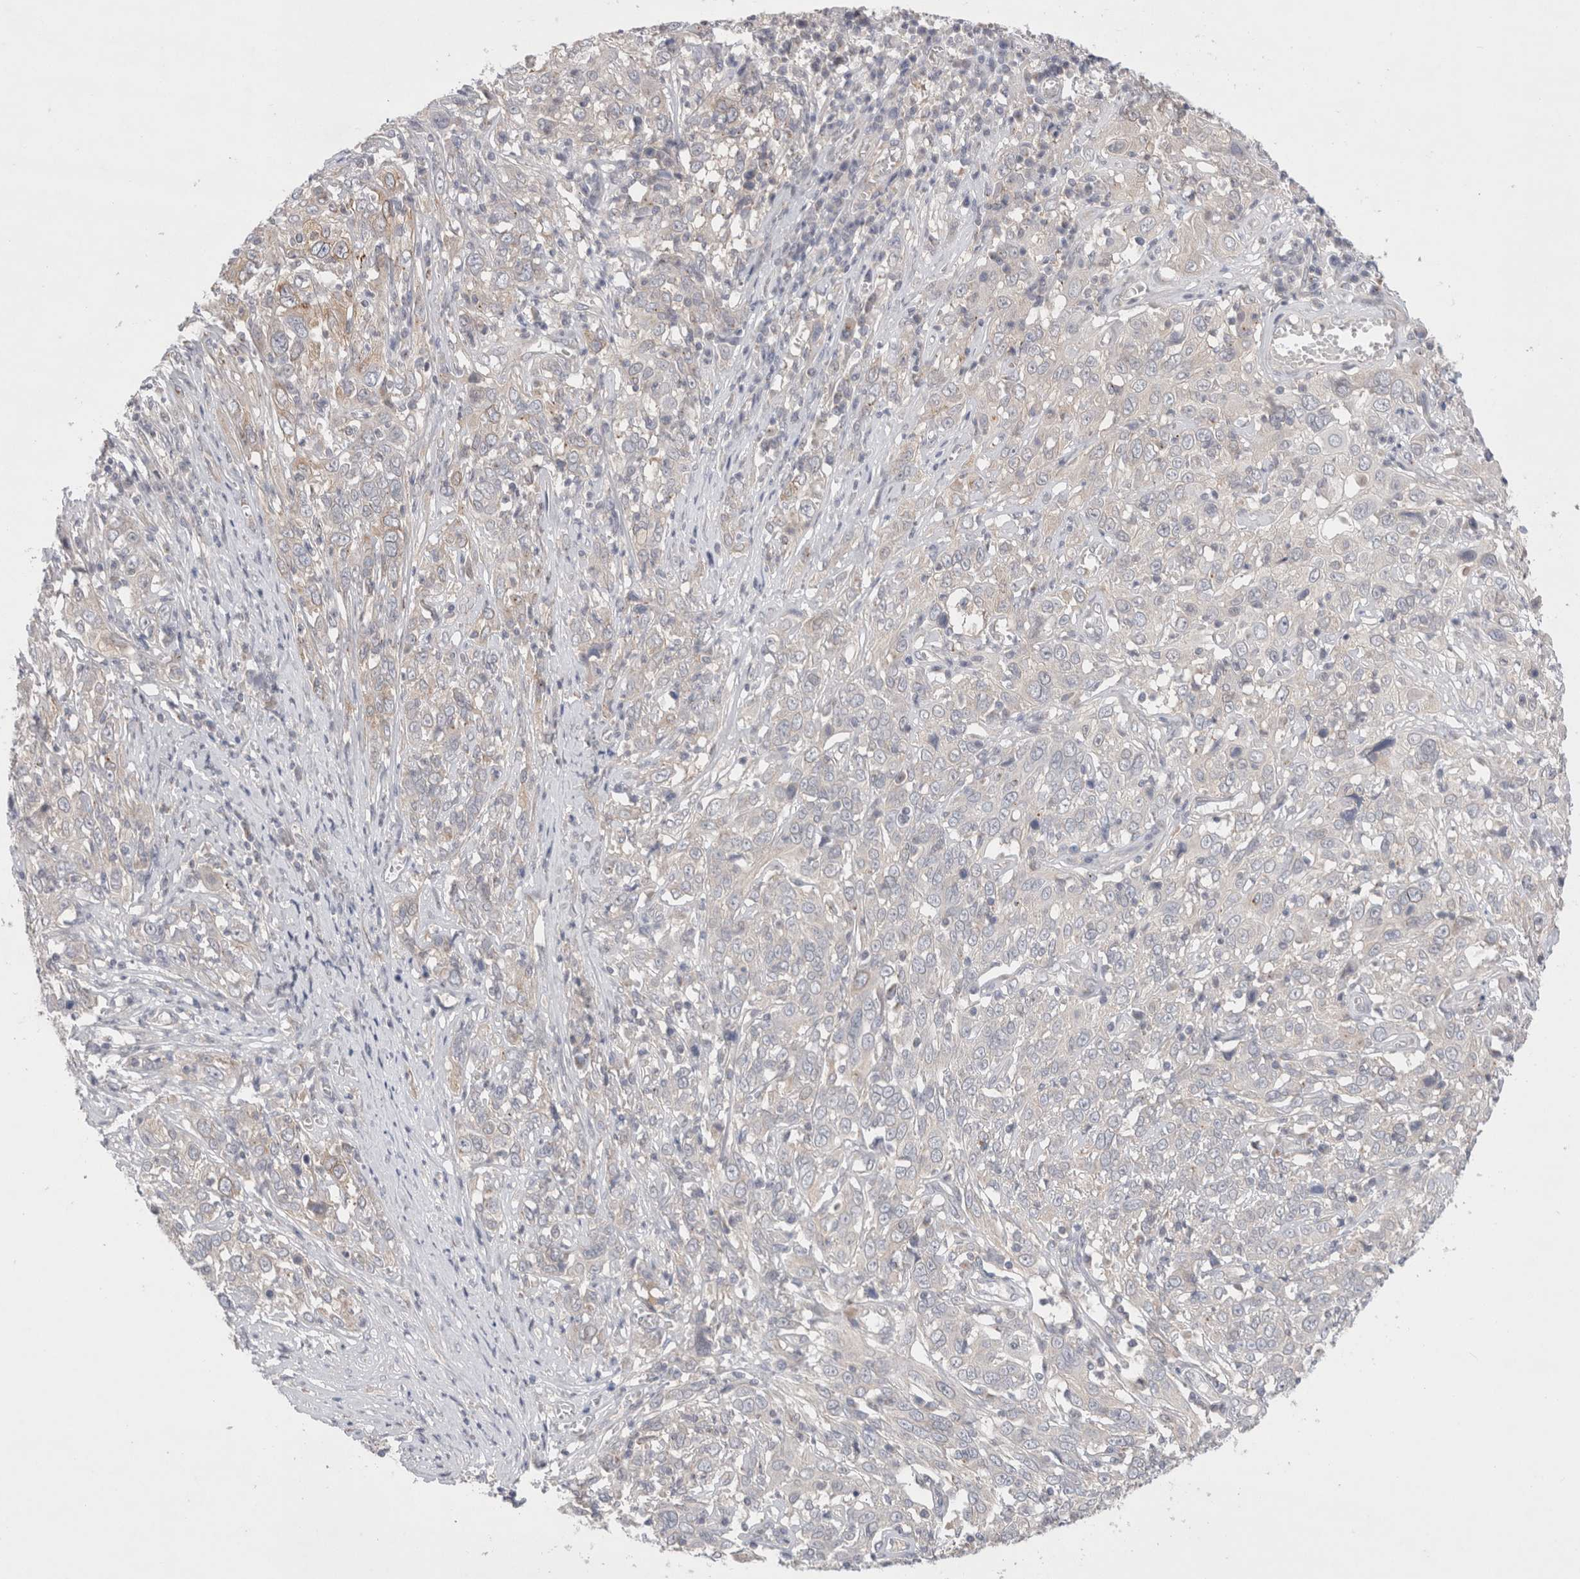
{"staining": {"intensity": "negative", "quantity": "none", "location": "none"}, "tissue": "cervical cancer", "cell_type": "Tumor cells", "image_type": "cancer", "snomed": [{"axis": "morphology", "description": "Squamous cell carcinoma, NOS"}, {"axis": "topography", "description": "Cervix"}], "caption": "A high-resolution histopathology image shows immunohistochemistry staining of cervical cancer, which exhibits no significant expression in tumor cells.", "gene": "BICD2", "patient": {"sex": "female", "age": 46}}